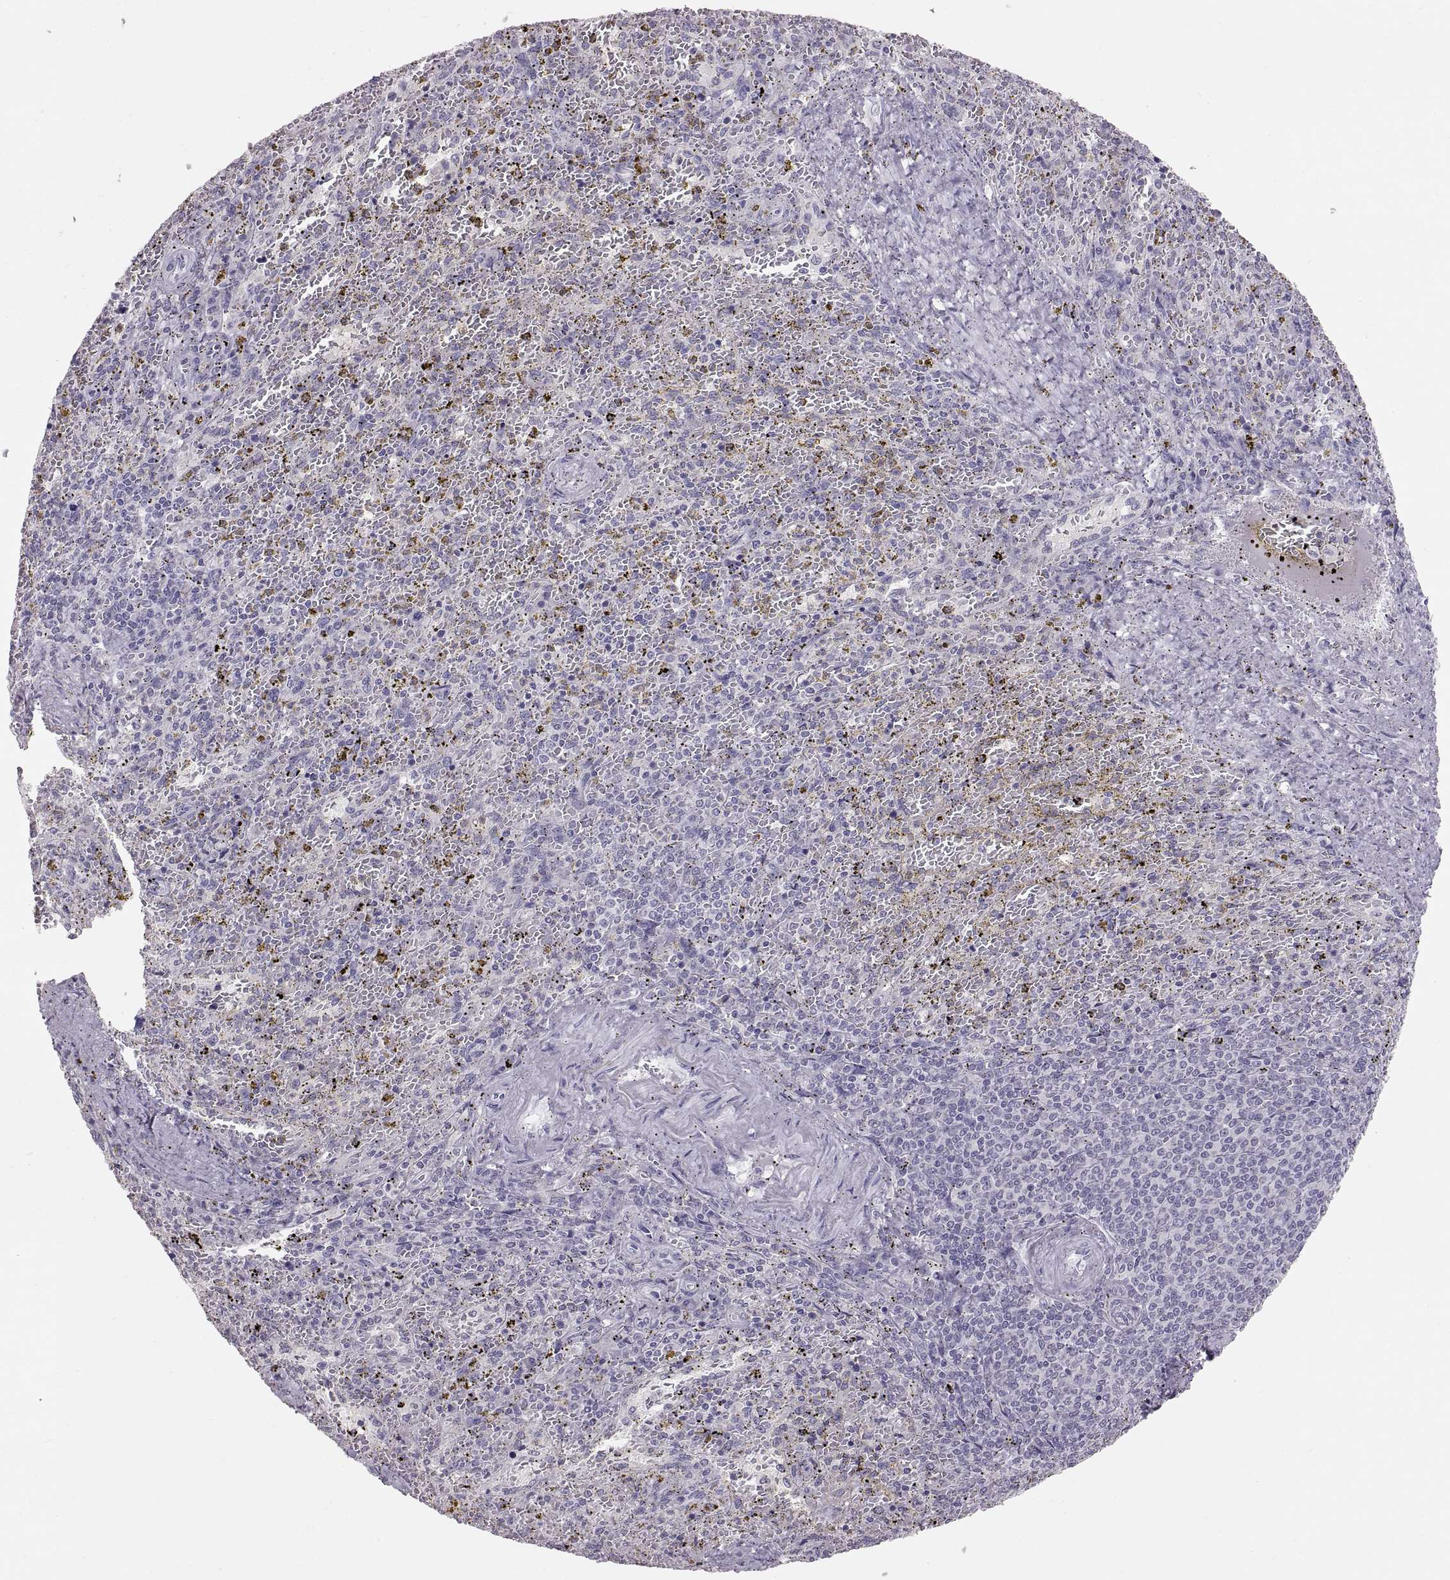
{"staining": {"intensity": "negative", "quantity": "none", "location": "none"}, "tissue": "spleen", "cell_type": "Cells in red pulp", "image_type": "normal", "snomed": [{"axis": "morphology", "description": "Normal tissue, NOS"}, {"axis": "topography", "description": "Spleen"}], "caption": "Immunohistochemistry photomicrograph of normal spleen: spleen stained with DAB (3,3'-diaminobenzidine) shows no significant protein staining in cells in red pulp.", "gene": "WBP2NL", "patient": {"sex": "female", "age": 50}}